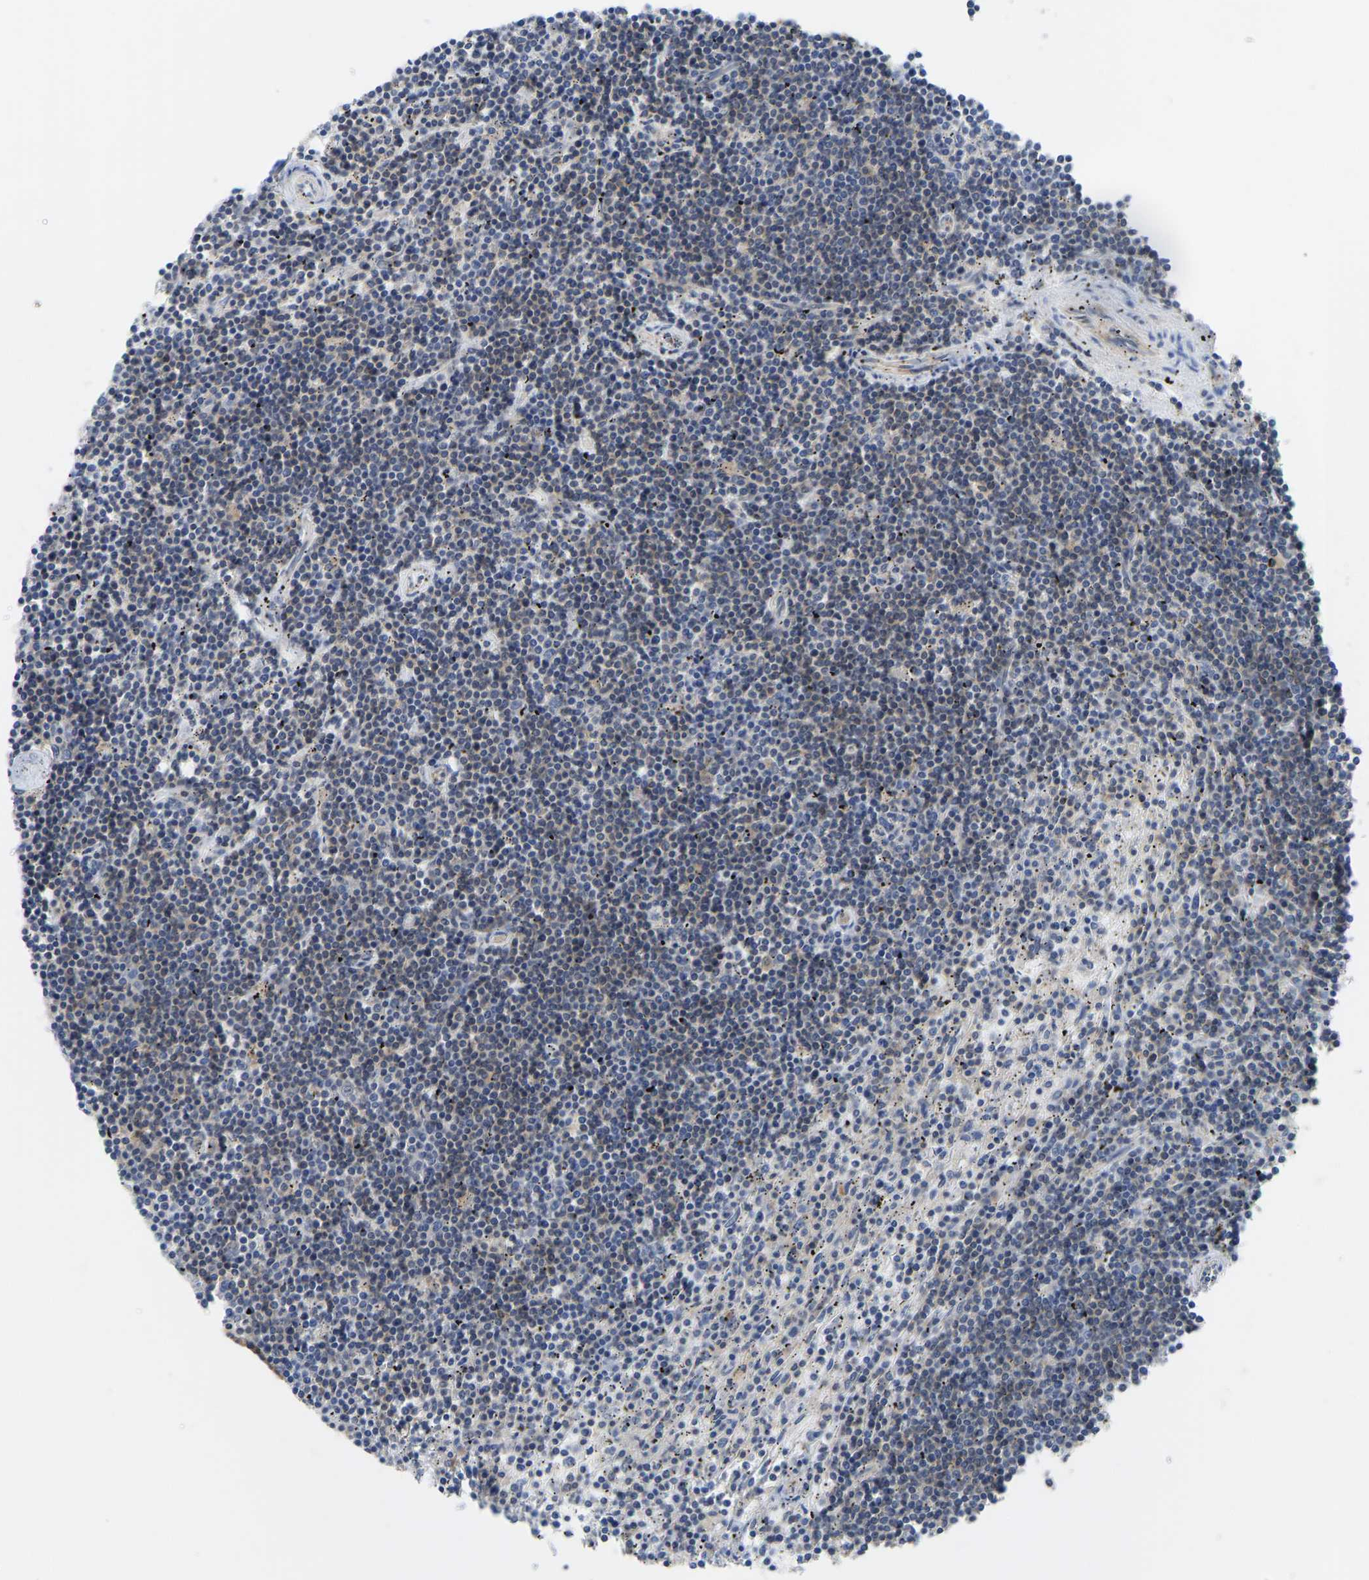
{"staining": {"intensity": "weak", "quantity": "<25%", "location": "cytoplasmic/membranous"}, "tissue": "lymphoma", "cell_type": "Tumor cells", "image_type": "cancer", "snomed": [{"axis": "morphology", "description": "Malignant lymphoma, non-Hodgkin's type, Low grade"}, {"axis": "topography", "description": "Spleen"}], "caption": "IHC of lymphoma shows no positivity in tumor cells.", "gene": "PPP3CA", "patient": {"sex": "male", "age": 76}}